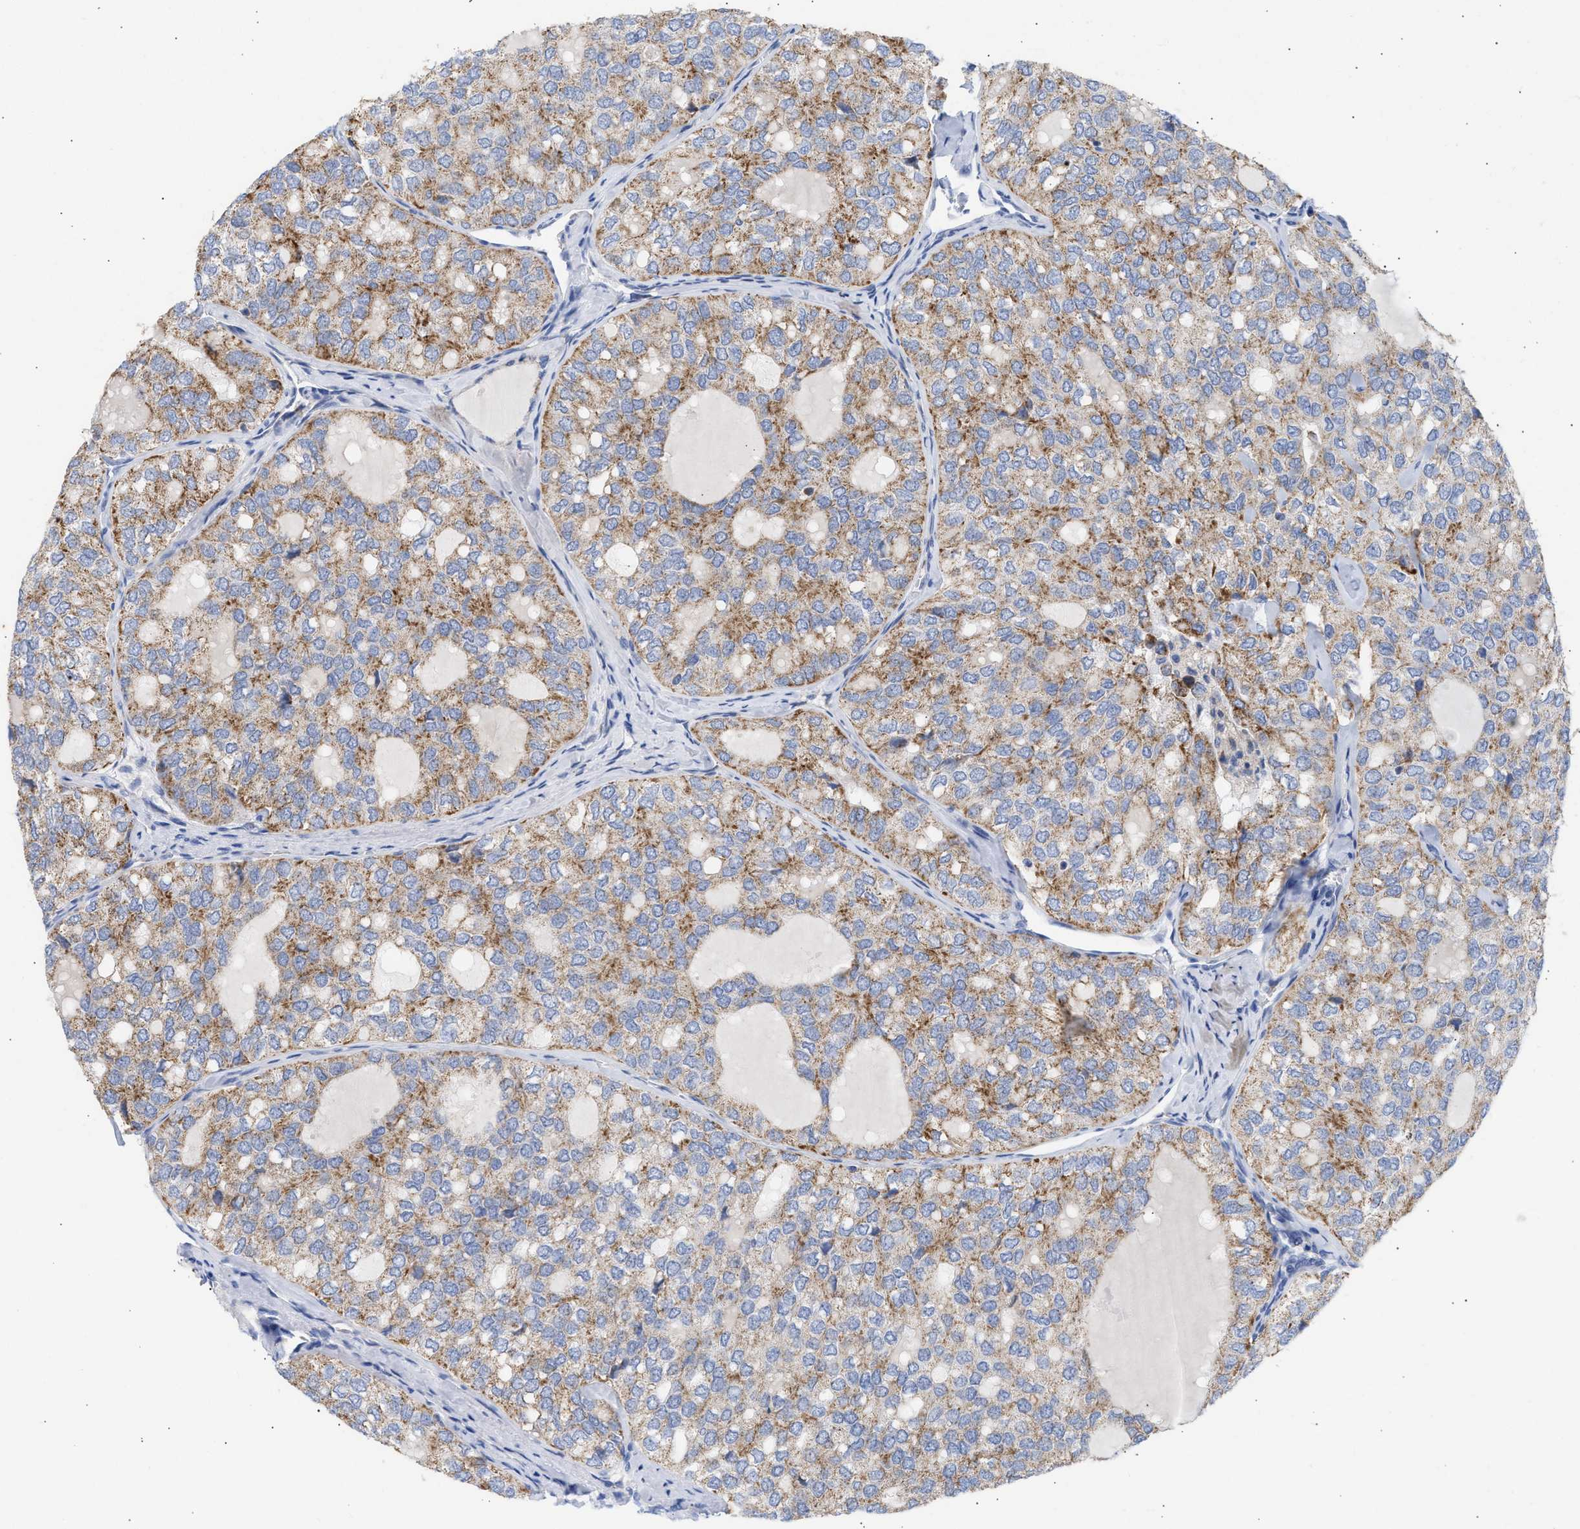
{"staining": {"intensity": "moderate", "quantity": ">75%", "location": "cytoplasmic/membranous"}, "tissue": "thyroid cancer", "cell_type": "Tumor cells", "image_type": "cancer", "snomed": [{"axis": "morphology", "description": "Follicular adenoma carcinoma, NOS"}, {"axis": "topography", "description": "Thyroid gland"}], "caption": "Tumor cells exhibit medium levels of moderate cytoplasmic/membranous staining in about >75% of cells in human thyroid follicular adenoma carcinoma.", "gene": "ACOT13", "patient": {"sex": "male", "age": 75}}